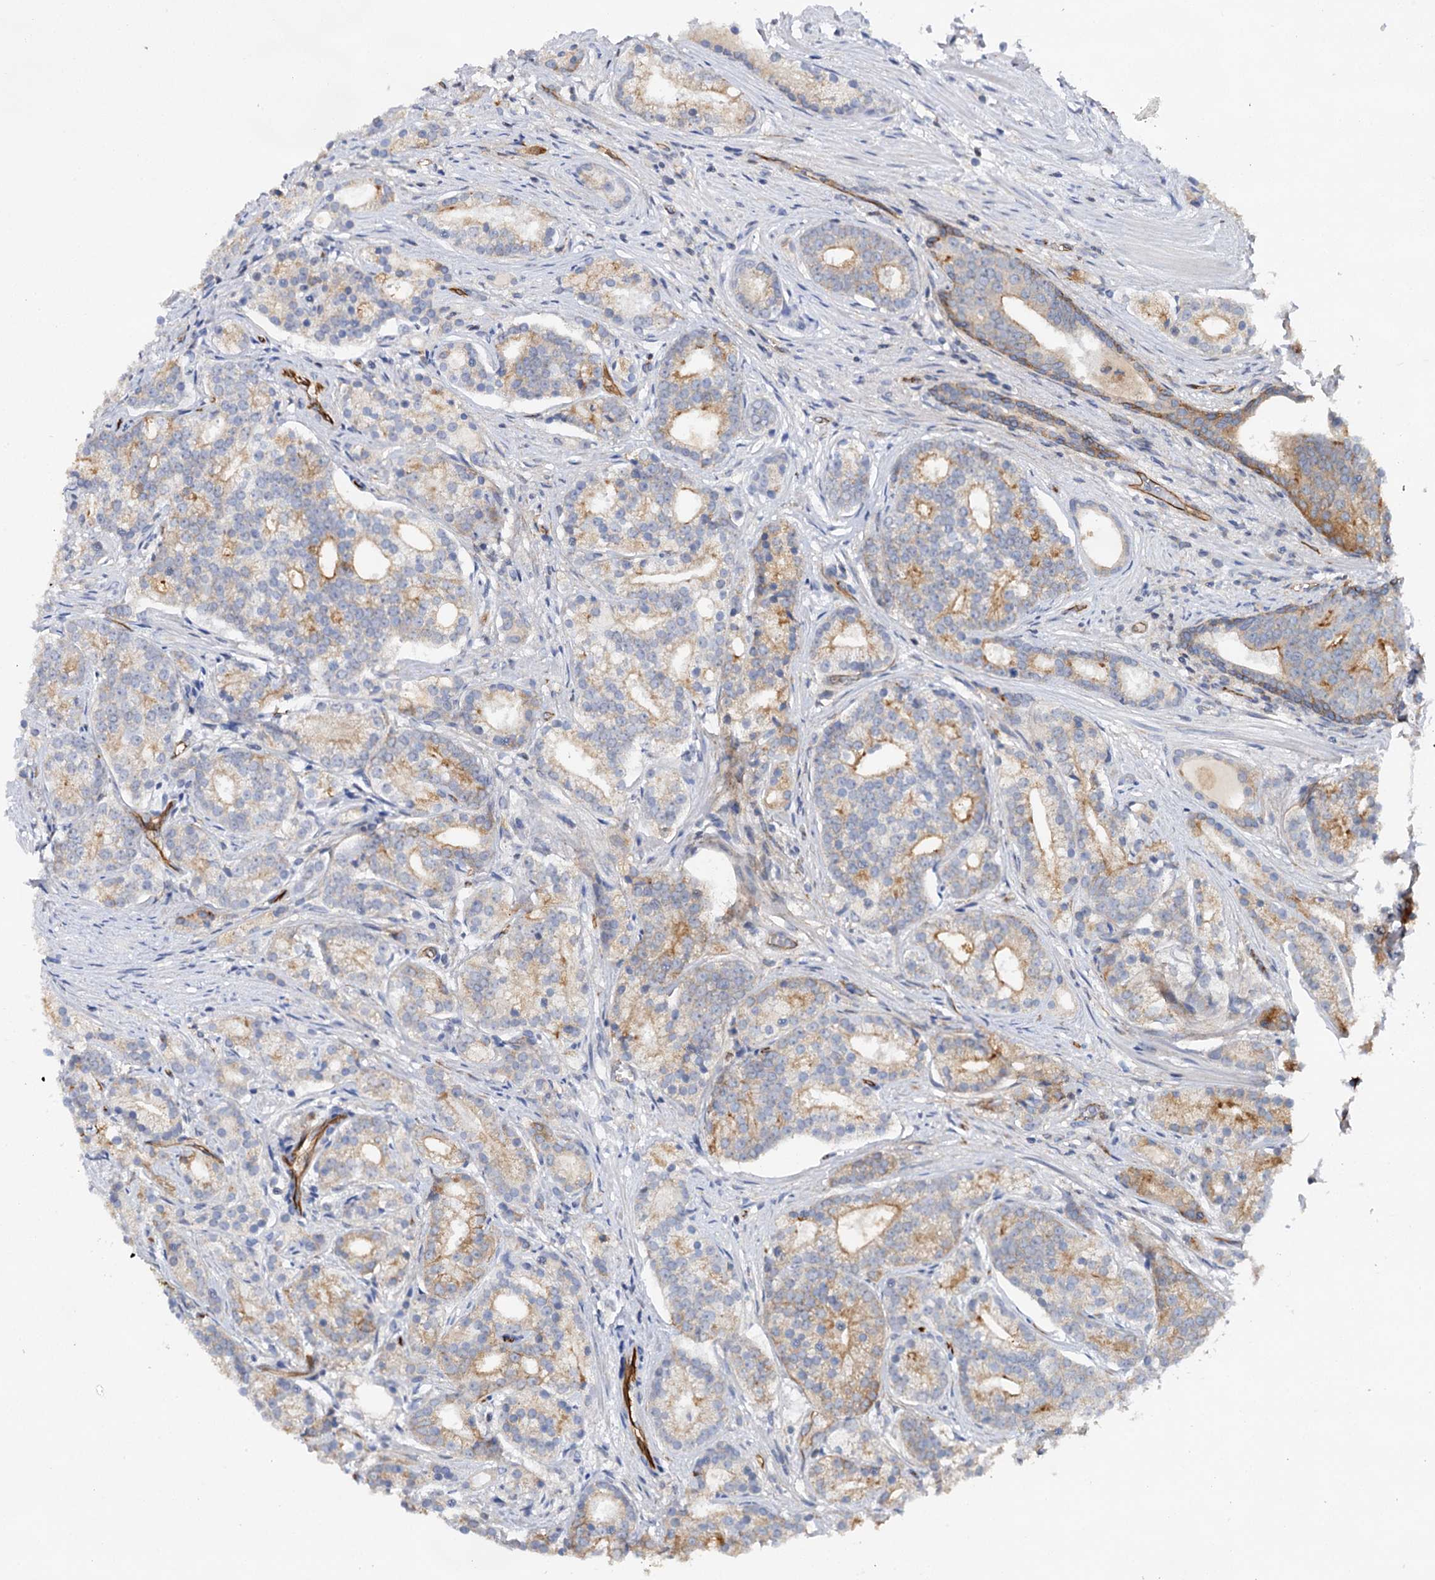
{"staining": {"intensity": "moderate", "quantity": "25%-75%", "location": "cytoplasmic/membranous"}, "tissue": "prostate cancer", "cell_type": "Tumor cells", "image_type": "cancer", "snomed": [{"axis": "morphology", "description": "Adenocarcinoma, Low grade"}, {"axis": "topography", "description": "Prostate"}], "caption": "A micrograph of human prostate cancer stained for a protein exhibits moderate cytoplasmic/membranous brown staining in tumor cells. (Stains: DAB in brown, nuclei in blue, Microscopy: brightfield microscopy at high magnification).", "gene": "ABLIM1", "patient": {"sex": "male", "age": 71}}